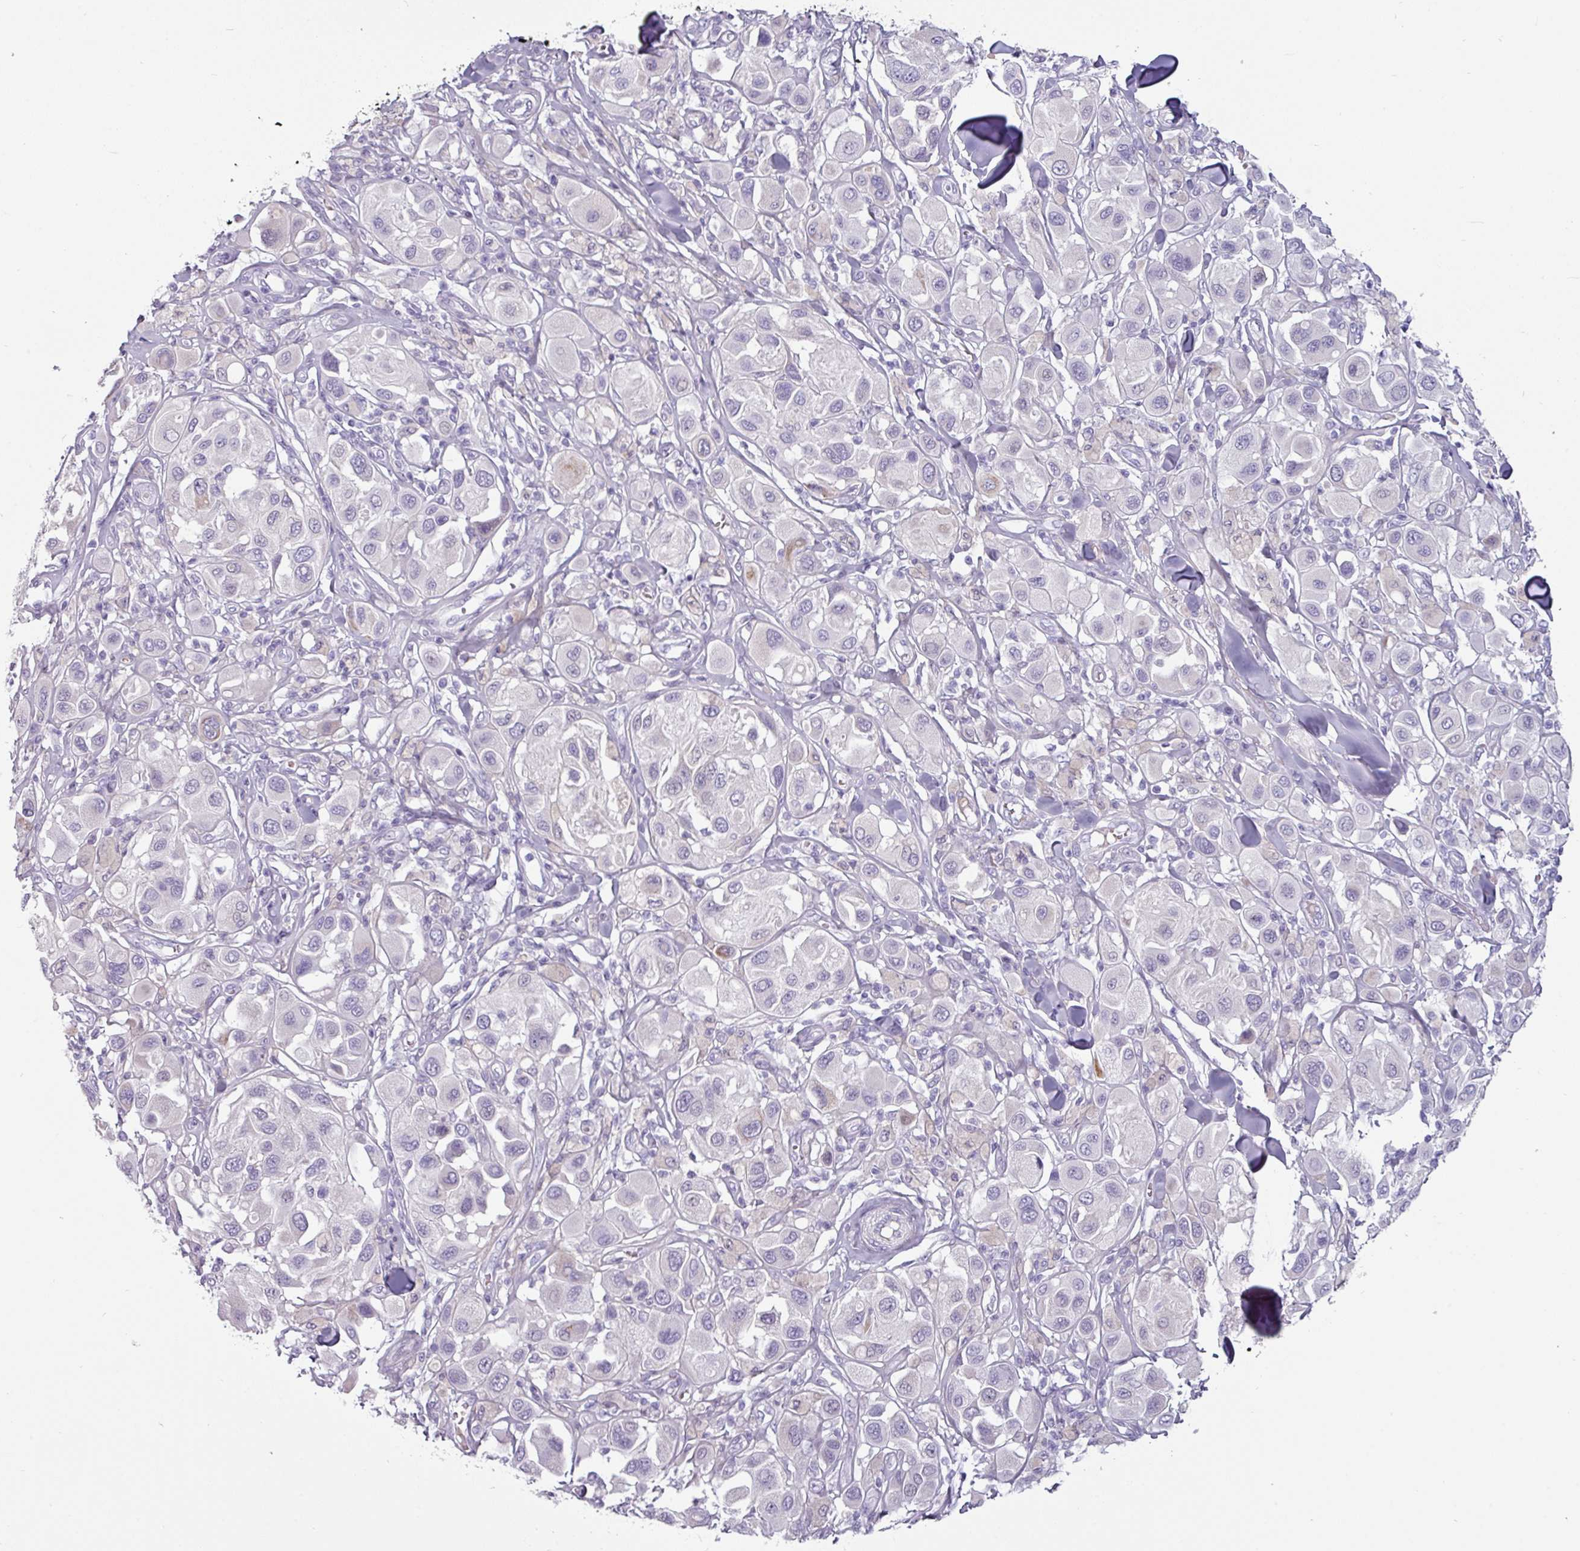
{"staining": {"intensity": "weak", "quantity": "<25%", "location": "cytoplasmic/membranous"}, "tissue": "melanoma", "cell_type": "Tumor cells", "image_type": "cancer", "snomed": [{"axis": "morphology", "description": "Malignant melanoma, Metastatic site"}, {"axis": "topography", "description": "Skin"}], "caption": "This photomicrograph is of melanoma stained with IHC to label a protein in brown with the nuclei are counter-stained blue. There is no expression in tumor cells.", "gene": "CLCA1", "patient": {"sex": "male", "age": 41}}